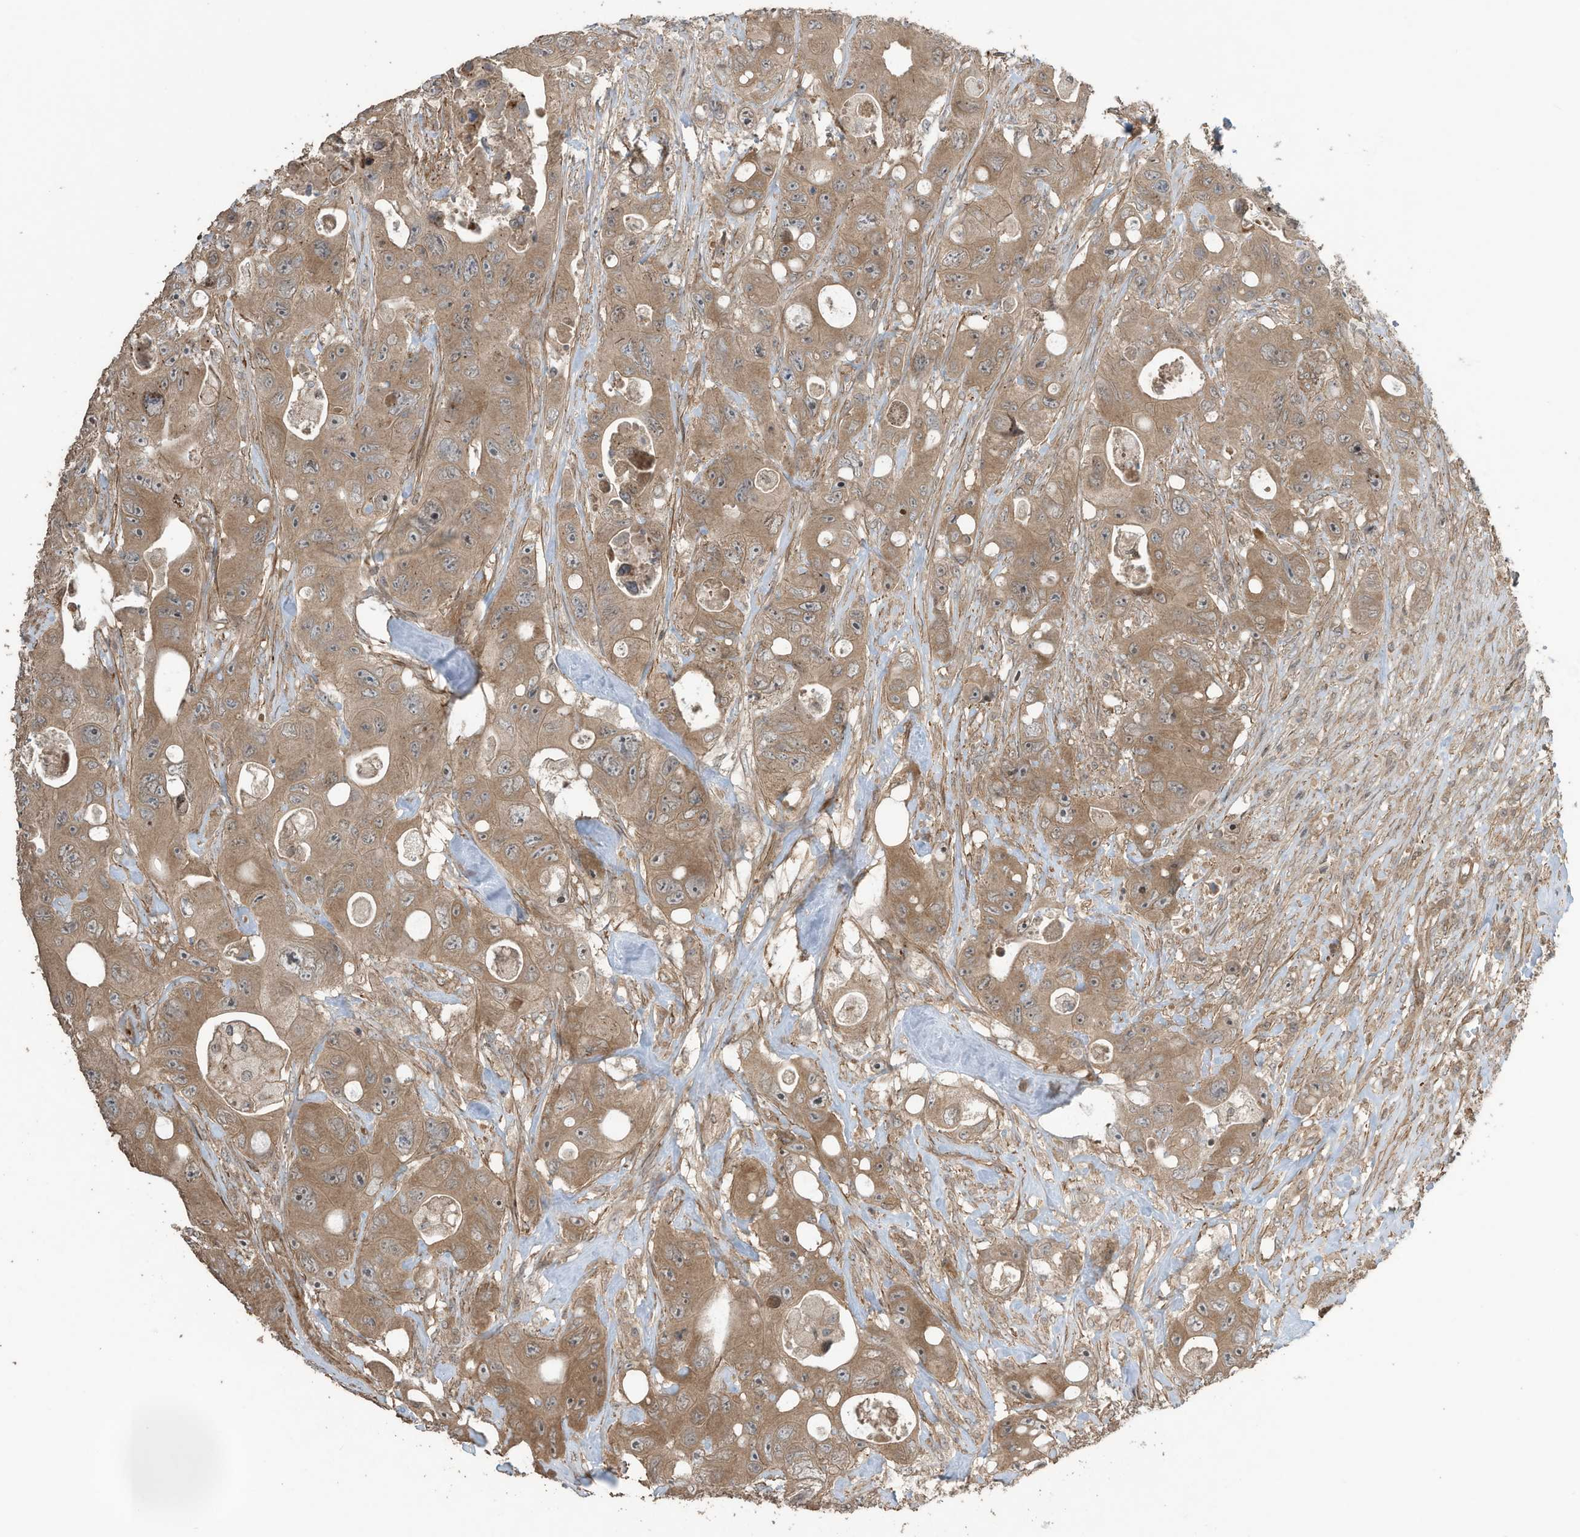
{"staining": {"intensity": "moderate", "quantity": ">75%", "location": "cytoplasmic/membranous"}, "tissue": "colorectal cancer", "cell_type": "Tumor cells", "image_type": "cancer", "snomed": [{"axis": "morphology", "description": "Adenocarcinoma, NOS"}, {"axis": "topography", "description": "Colon"}], "caption": "IHC histopathology image of neoplastic tissue: human colorectal adenocarcinoma stained using IHC displays medium levels of moderate protein expression localized specifically in the cytoplasmic/membranous of tumor cells, appearing as a cytoplasmic/membranous brown color.", "gene": "ZNF653", "patient": {"sex": "female", "age": 46}}